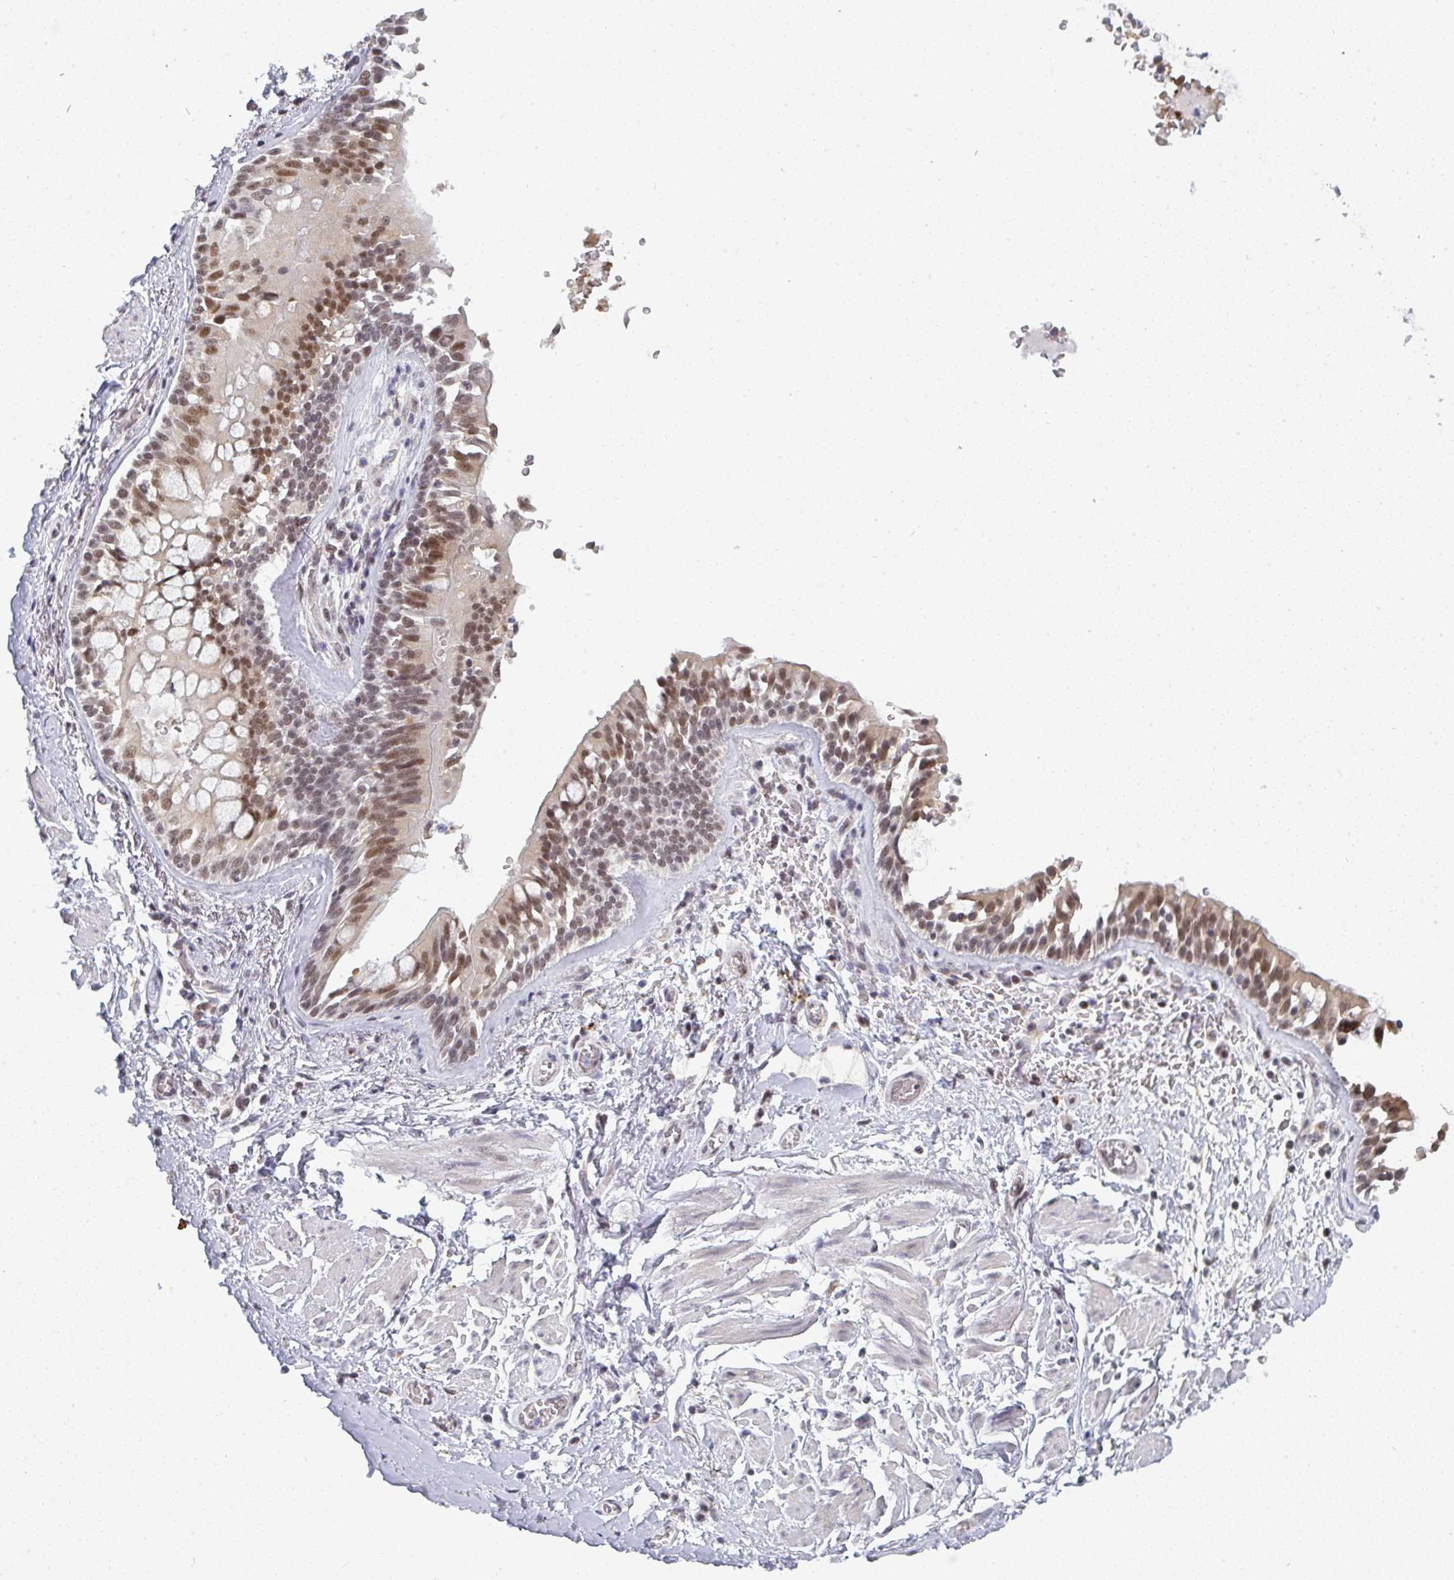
{"staining": {"intensity": "negative", "quantity": "none", "location": "none"}, "tissue": "adipose tissue", "cell_type": "Adipocytes", "image_type": "normal", "snomed": [{"axis": "morphology", "description": "Normal tissue, NOS"}, {"axis": "morphology", "description": "Degeneration, NOS"}, {"axis": "topography", "description": "Cartilage tissue"}, {"axis": "topography", "description": "Lung"}], "caption": "DAB (3,3'-diaminobenzidine) immunohistochemical staining of normal adipose tissue displays no significant expression in adipocytes. The staining is performed using DAB brown chromogen with nuclei counter-stained in using hematoxylin.", "gene": "ATF1", "patient": {"sex": "female", "age": 61}}